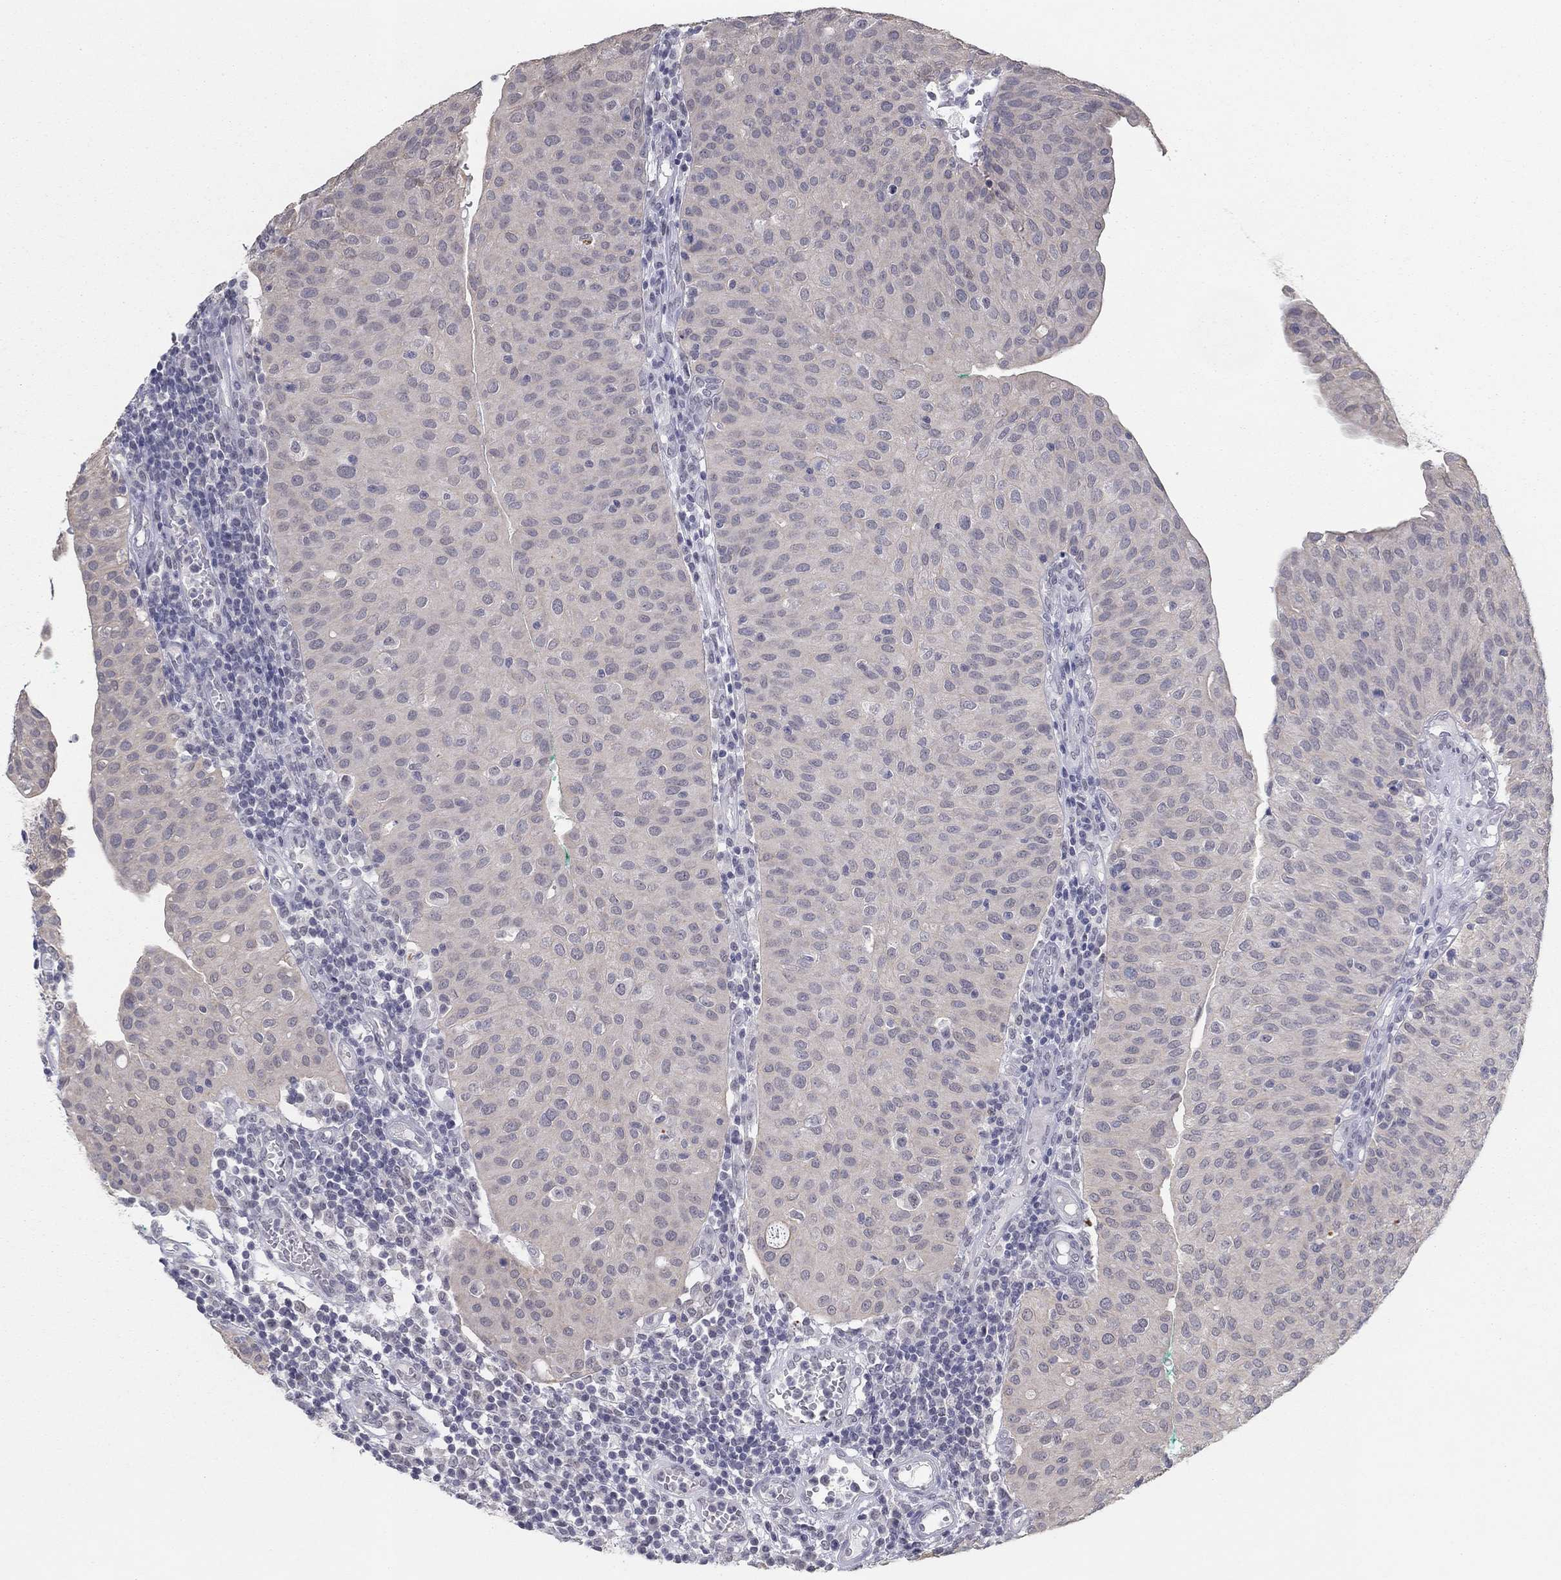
{"staining": {"intensity": "negative", "quantity": "none", "location": "none"}, "tissue": "urothelial cancer", "cell_type": "Tumor cells", "image_type": "cancer", "snomed": [{"axis": "morphology", "description": "Urothelial carcinoma, Low grade"}, {"axis": "topography", "description": "Urinary bladder"}], "caption": "Immunohistochemical staining of urothelial cancer shows no significant positivity in tumor cells. (DAB immunohistochemistry with hematoxylin counter stain).", "gene": "SLC22A2", "patient": {"sex": "male", "age": 54}}